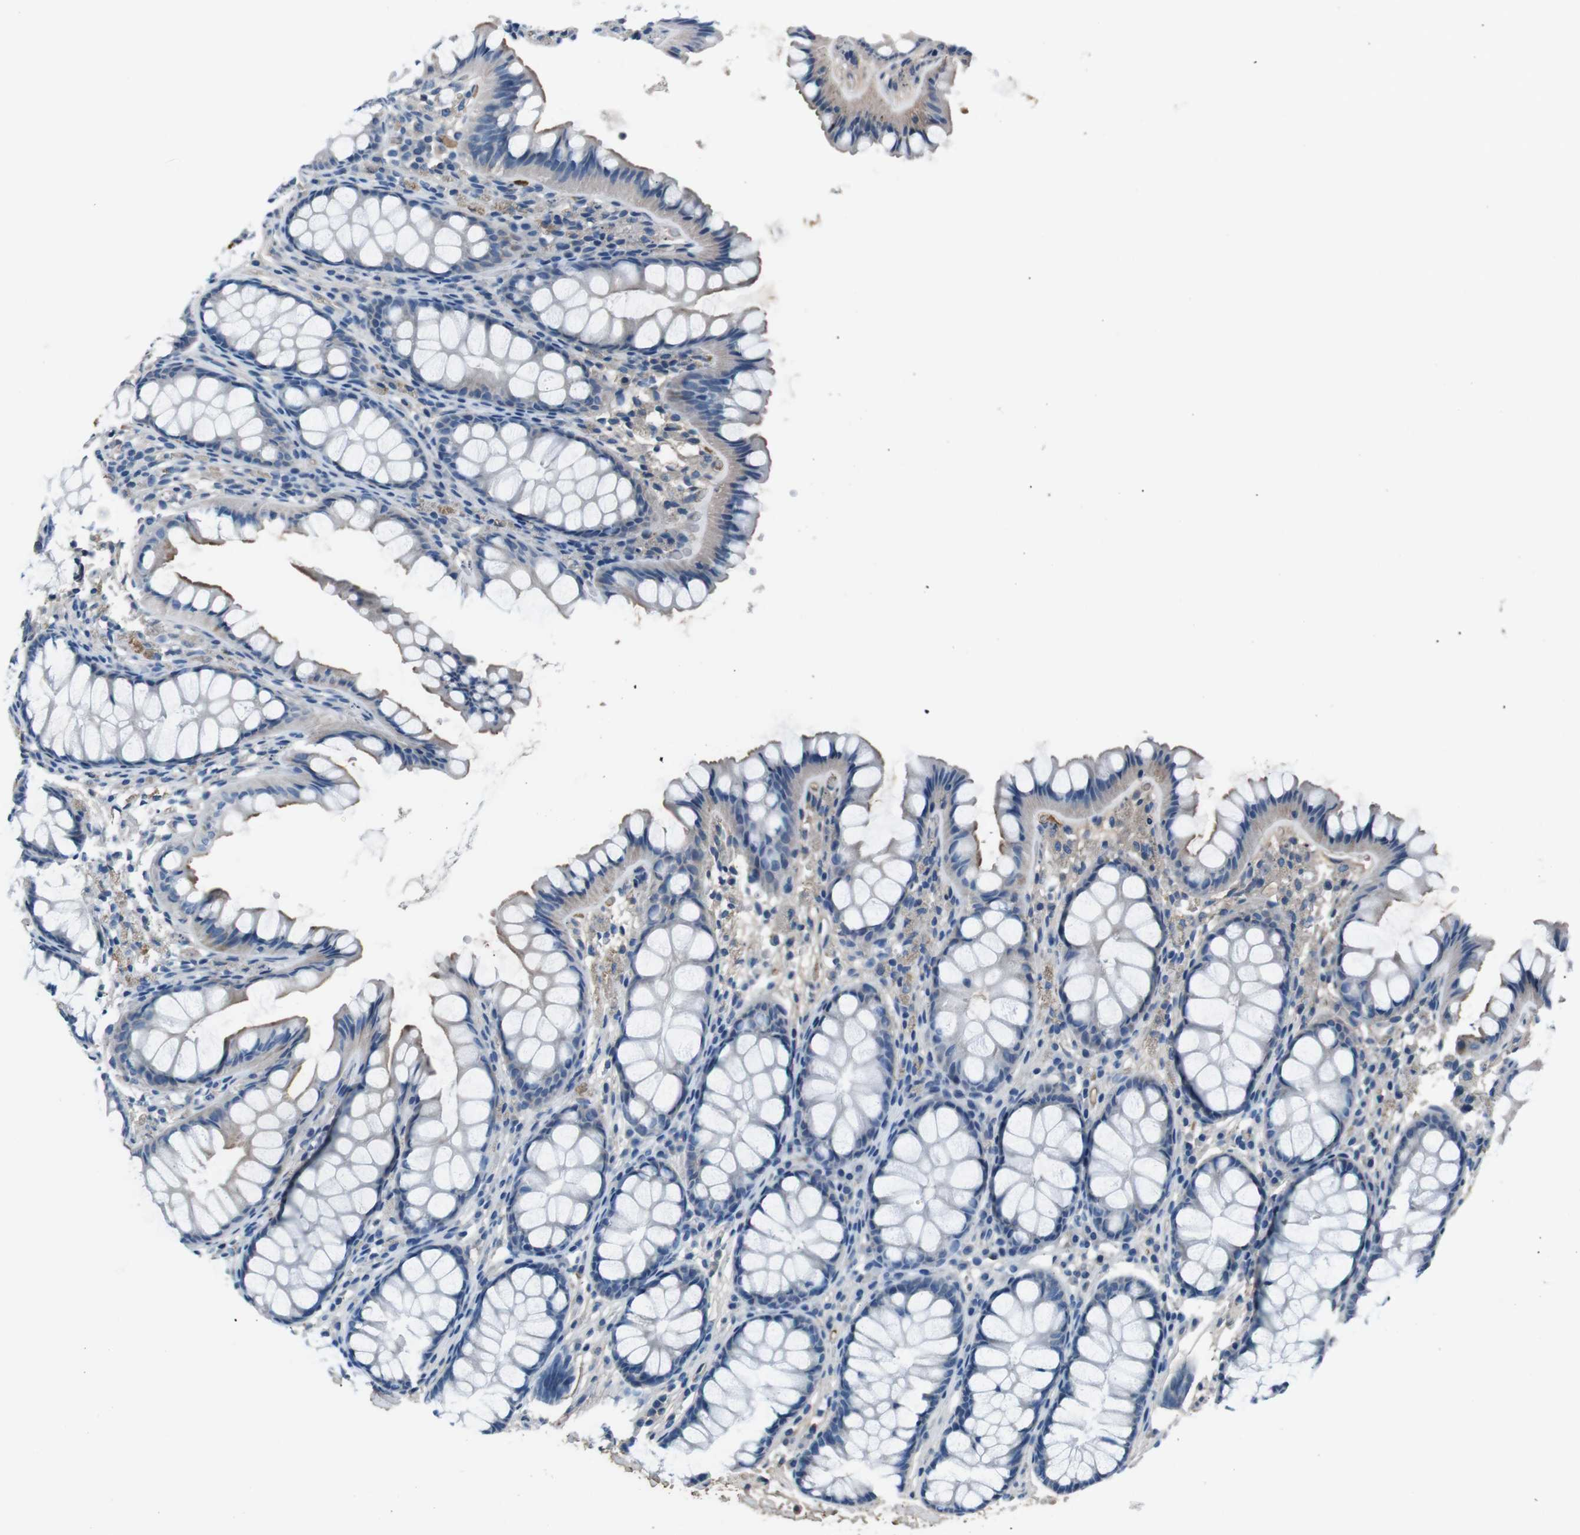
{"staining": {"intensity": "weak", "quantity": ">75%", "location": "cytoplasmic/membranous"}, "tissue": "colon", "cell_type": "Endothelial cells", "image_type": "normal", "snomed": [{"axis": "morphology", "description": "Normal tissue, NOS"}, {"axis": "topography", "description": "Colon"}], "caption": "Brown immunohistochemical staining in unremarkable colon displays weak cytoplasmic/membranous staining in approximately >75% of endothelial cells. (DAB = brown stain, brightfield microscopy at high magnification).", "gene": "LEP", "patient": {"sex": "female", "age": 55}}